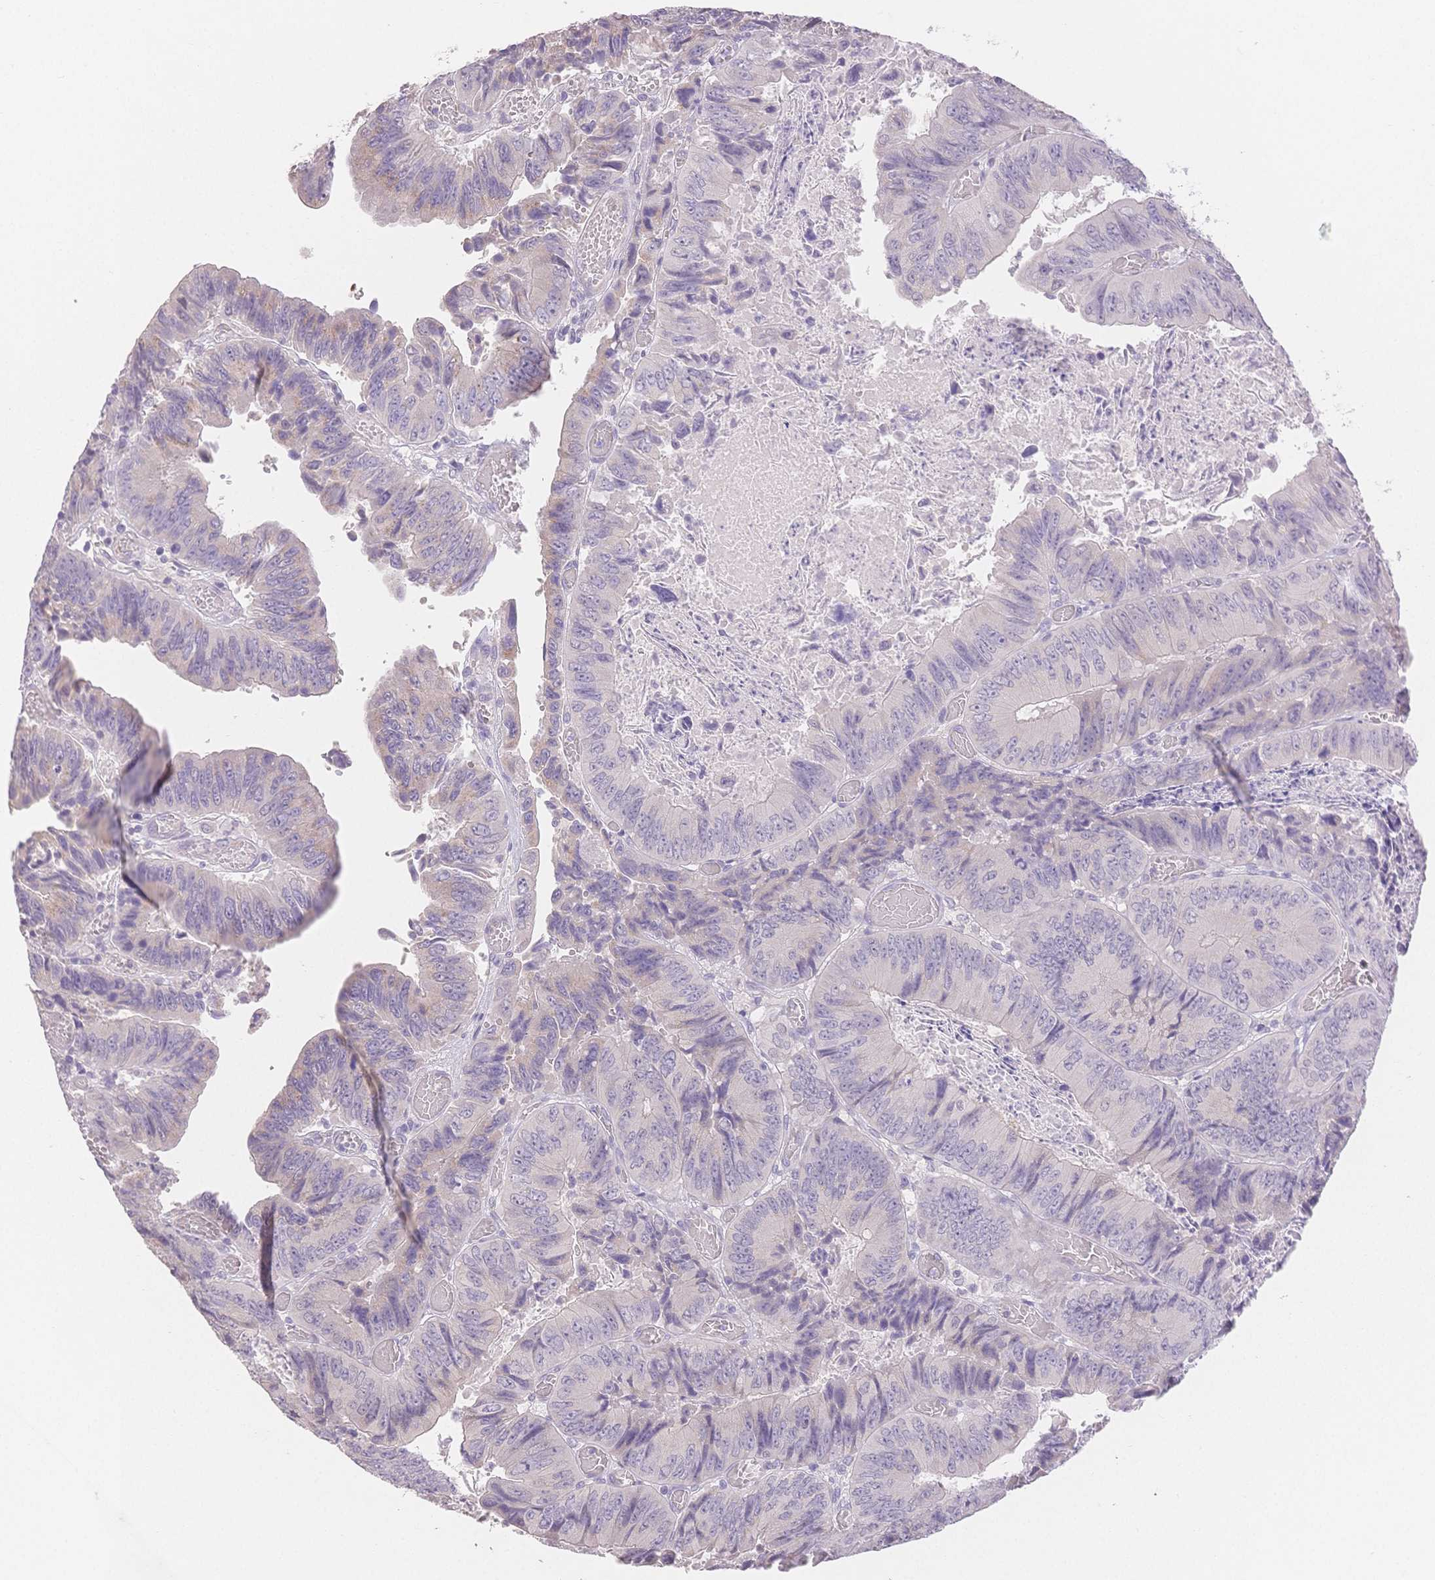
{"staining": {"intensity": "negative", "quantity": "none", "location": "none"}, "tissue": "colorectal cancer", "cell_type": "Tumor cells", "image_type": "cancer", "snomed": [{"axis": "morphology", "description": "Adenocarcinoma, NOS"}, {"axis": "topography", "description": "Colon"}], "caption": "The photomicrograph shows no significant staining in tumor cells of colorectal adenocarcinoma. (Brightfield microscopy of DAB IHC at high magnification).", "gene": "SUV39H2", "patient": {"sex": "female", "age": 84}}